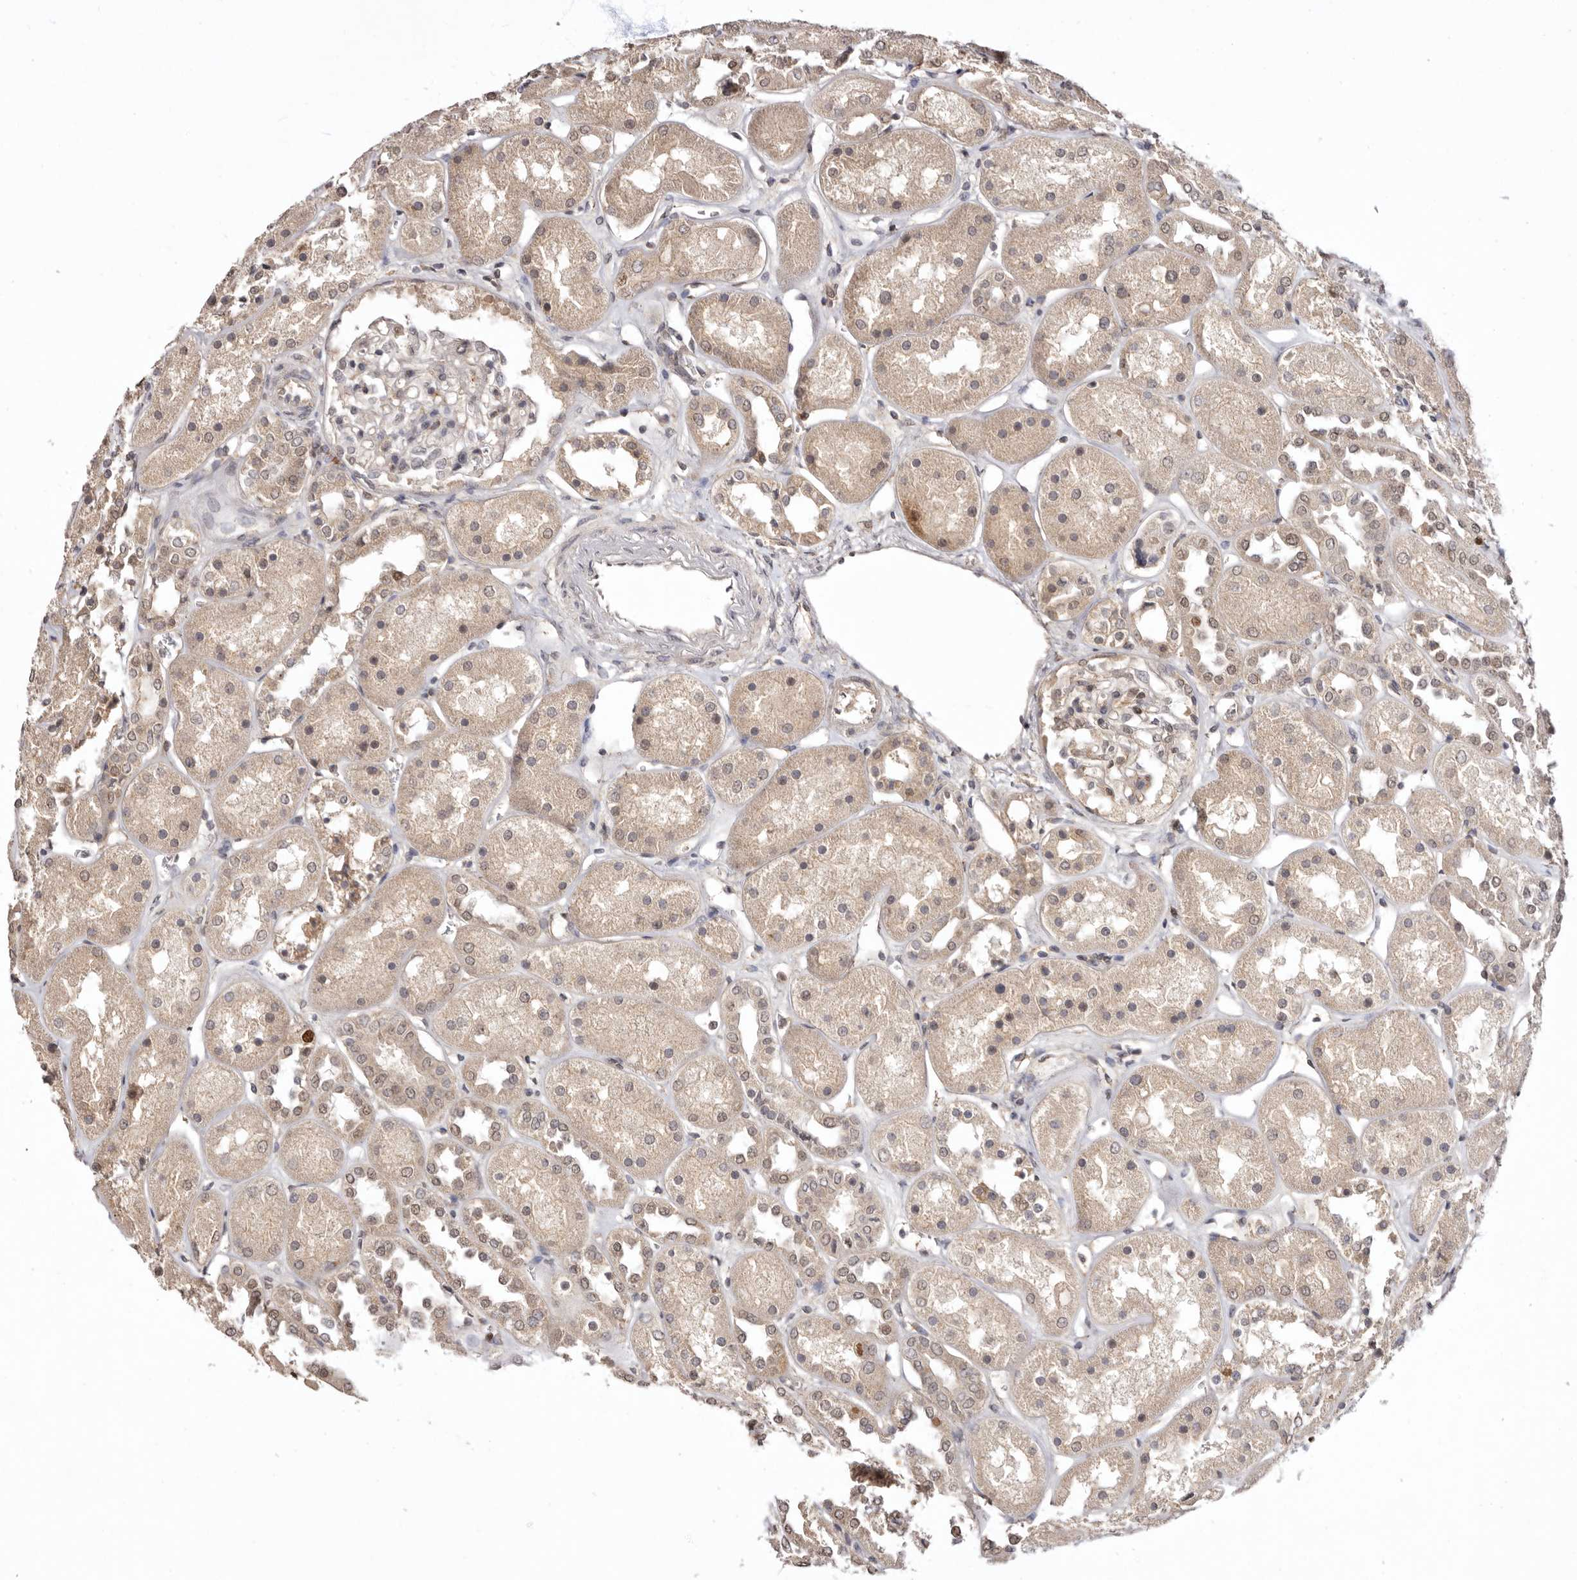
{"staining": {"intensity": "weak", "quantity": "25%-75%", "location": "nuclear"}, "tissue": "kidney", "cell_type": "Cells in glomeruli", "image_type": "normal", "snomed": [{"axis": "morphology", "description": "Normal tissue, NOS"}, {"axis": "topography", "description": "Kidney"}], "caption": "Protein positivity by immunohistochemistry (IHC) demonstrates weak nuclear staining in approximately 25%-75% of cells in glomeruli in unremarkable kidney. The staining is performed using DAB brown chromogen to label protein expression. The nuclei are counter-stained blue using hematoxylin.", "gene": "NOTCH1", "patient": {"sex": "male", "age": 70}}